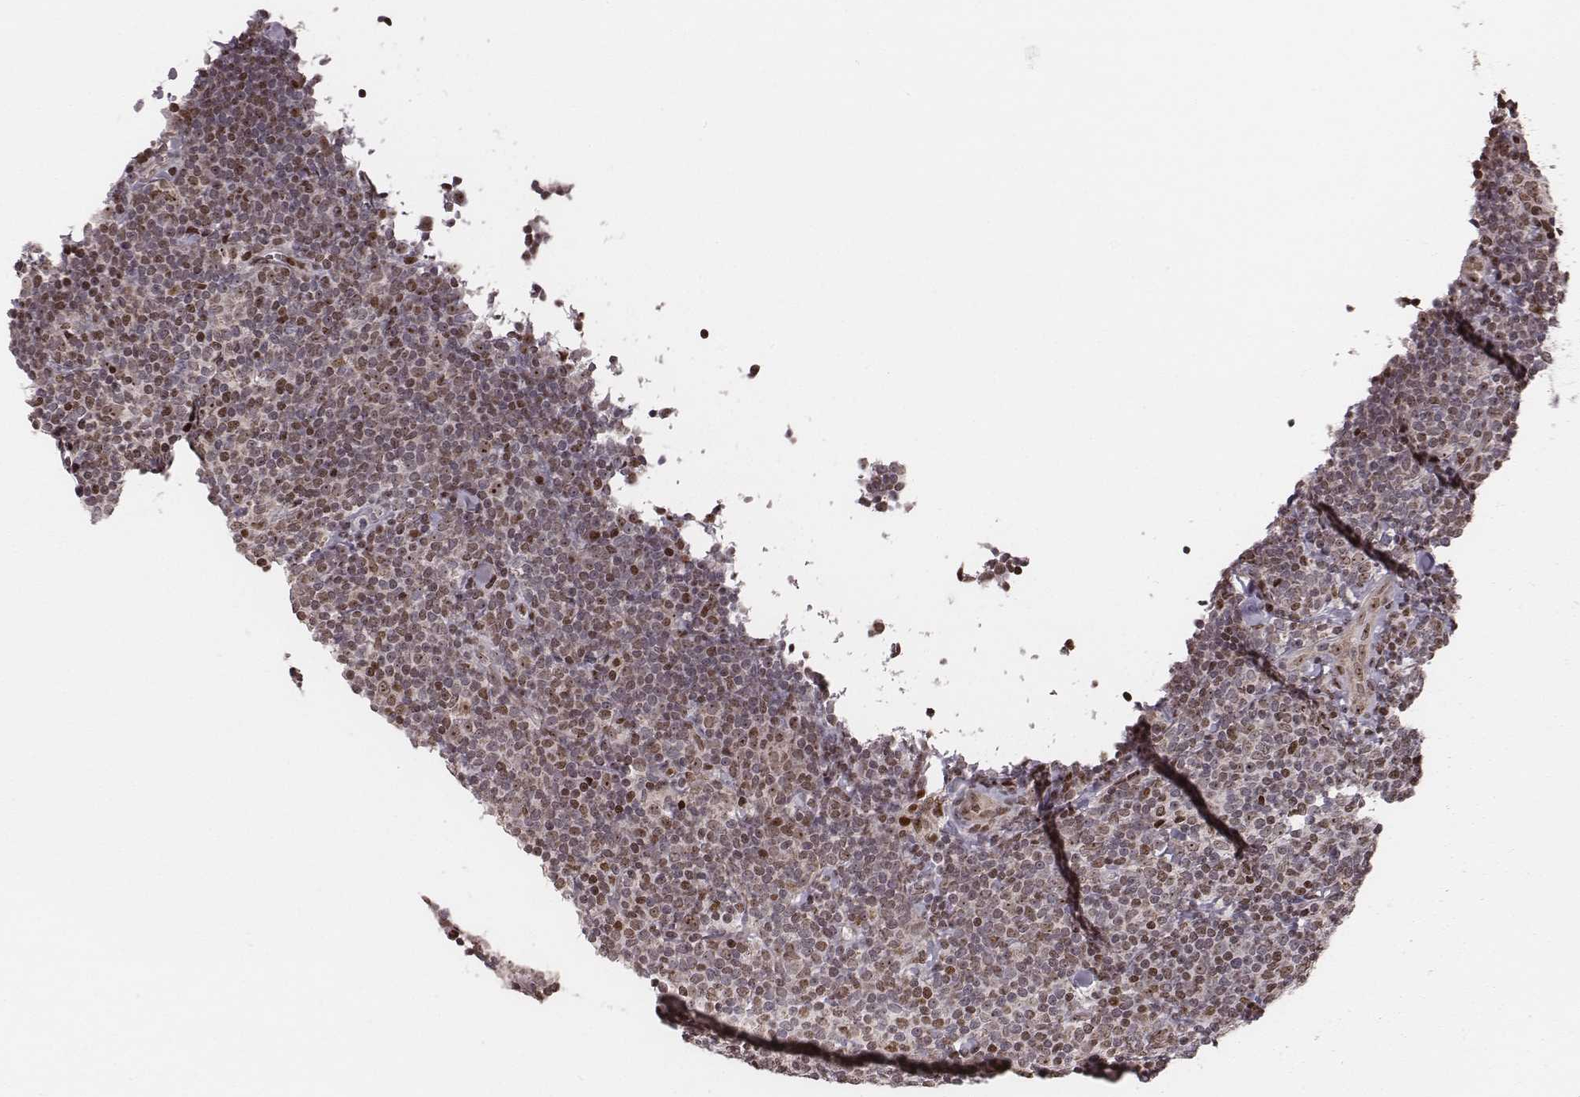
{"staining": {"intensity": "moderate", "quantity": "25%-75%", "location": "nuclear"}, "tissue": "lymphoma", "cell_type": "Tumor cells", "image_type": "cancer", "snomed": [{"axis": "morphology", "description": "Malignant lymphoma, non-Hodgkin's type, Low grade"}, {"axis": "topography", "description": "Lymph node"}], "caption": "Tumor cells exhibit medium levels of moderate nuclear positivity in approximately 25%-75% of cells in human low-grade malignant lymphoma, non-Hodgkin's type.", "gene": "VRK3", "patient": {"sex": "female", "age": 56}}